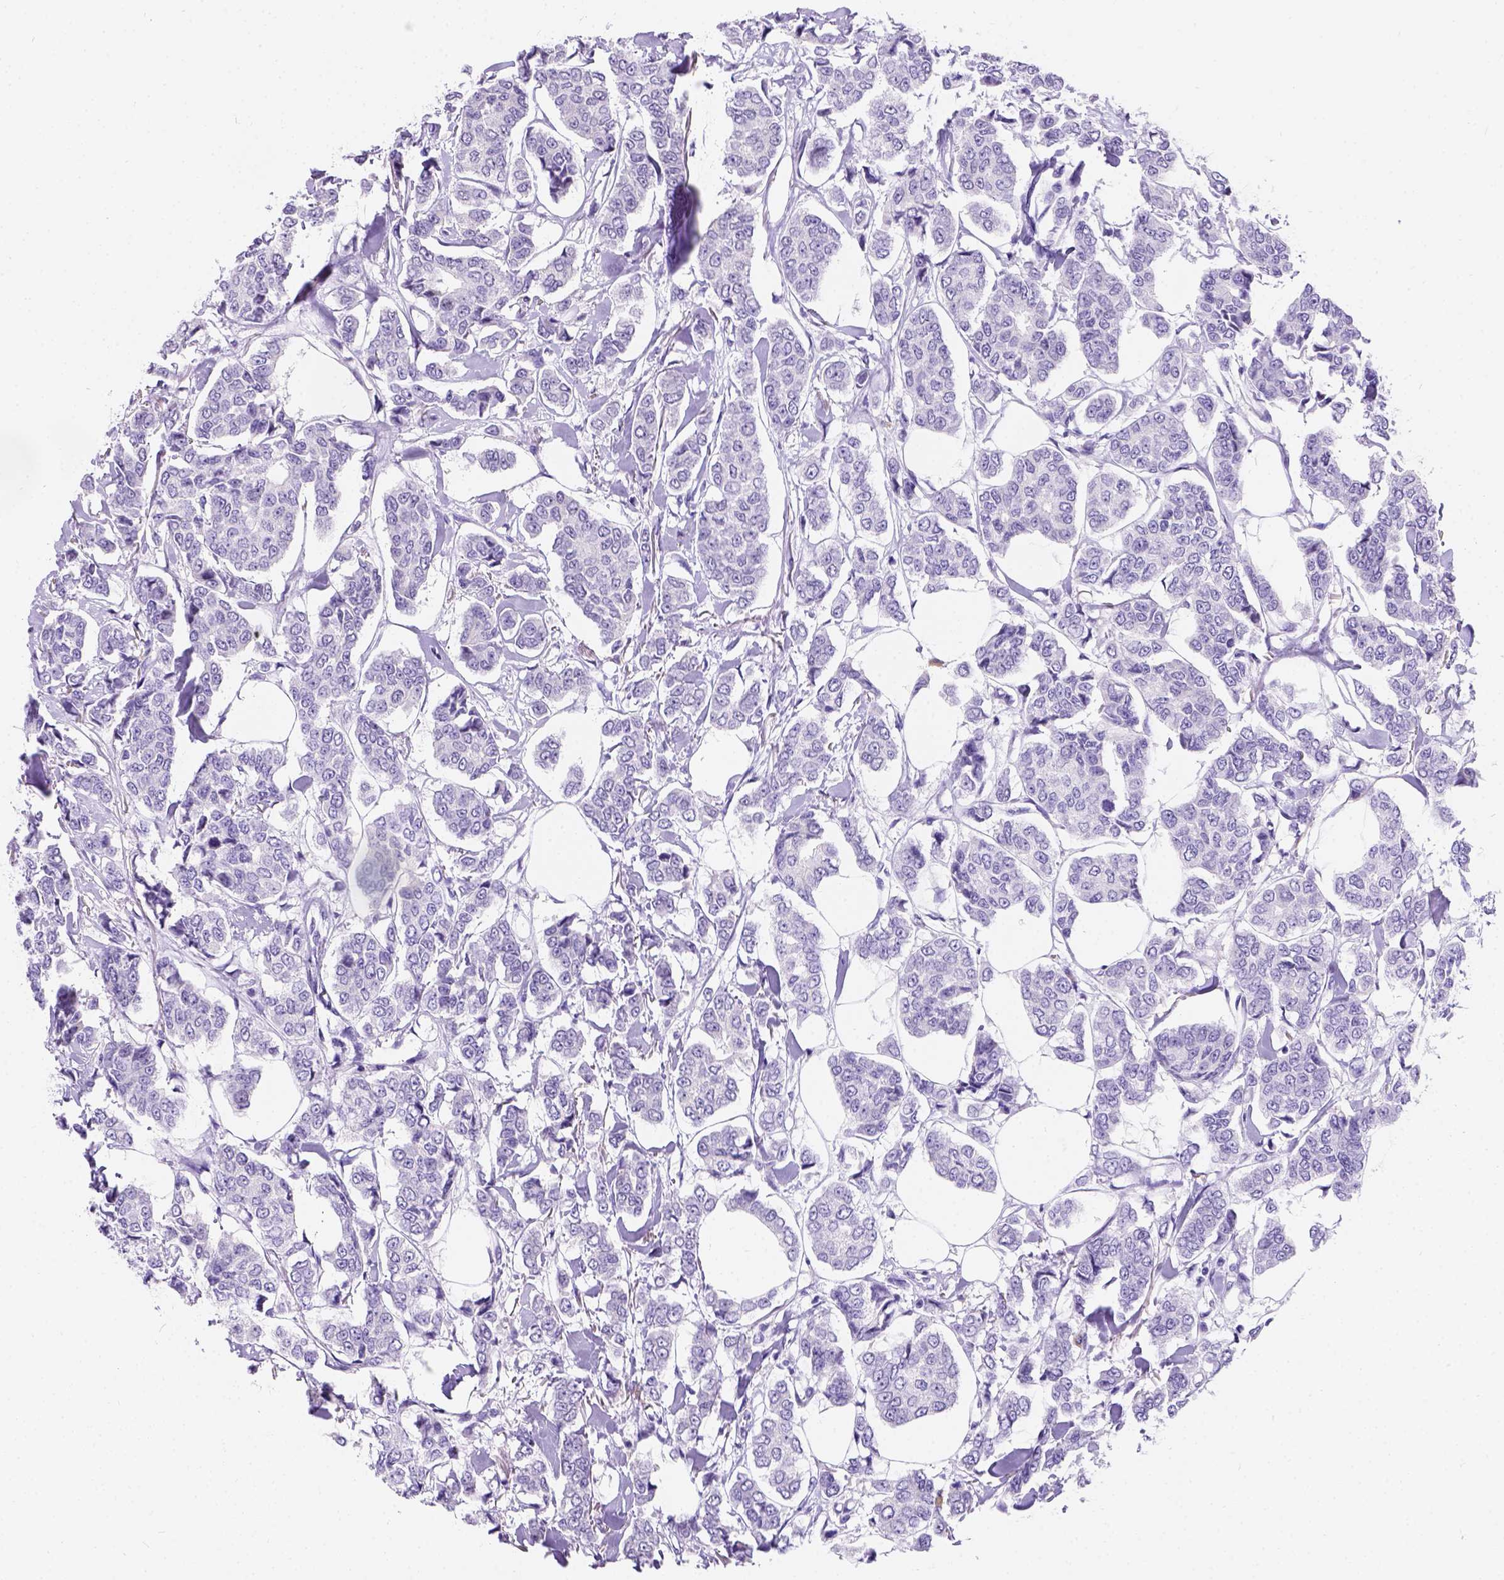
{"staining": {"intensity": "negative", "quantity": "none", "location": "none"}, "tissue": "breast cancer", "cell_type": "Tumor cells", "image_type": "cancer", "snomed": [{"axis": "morphology", "description": "Duct carcinoma"}, {"axis": "topography", "description": "Breast"}], "caption": "Photomicrograph shows no significant protein positivity in tumor cells of breast infiltrating ductal carcinoma.", "gene": "PHF7", "patient": {"sex": "female", "age": 94}}